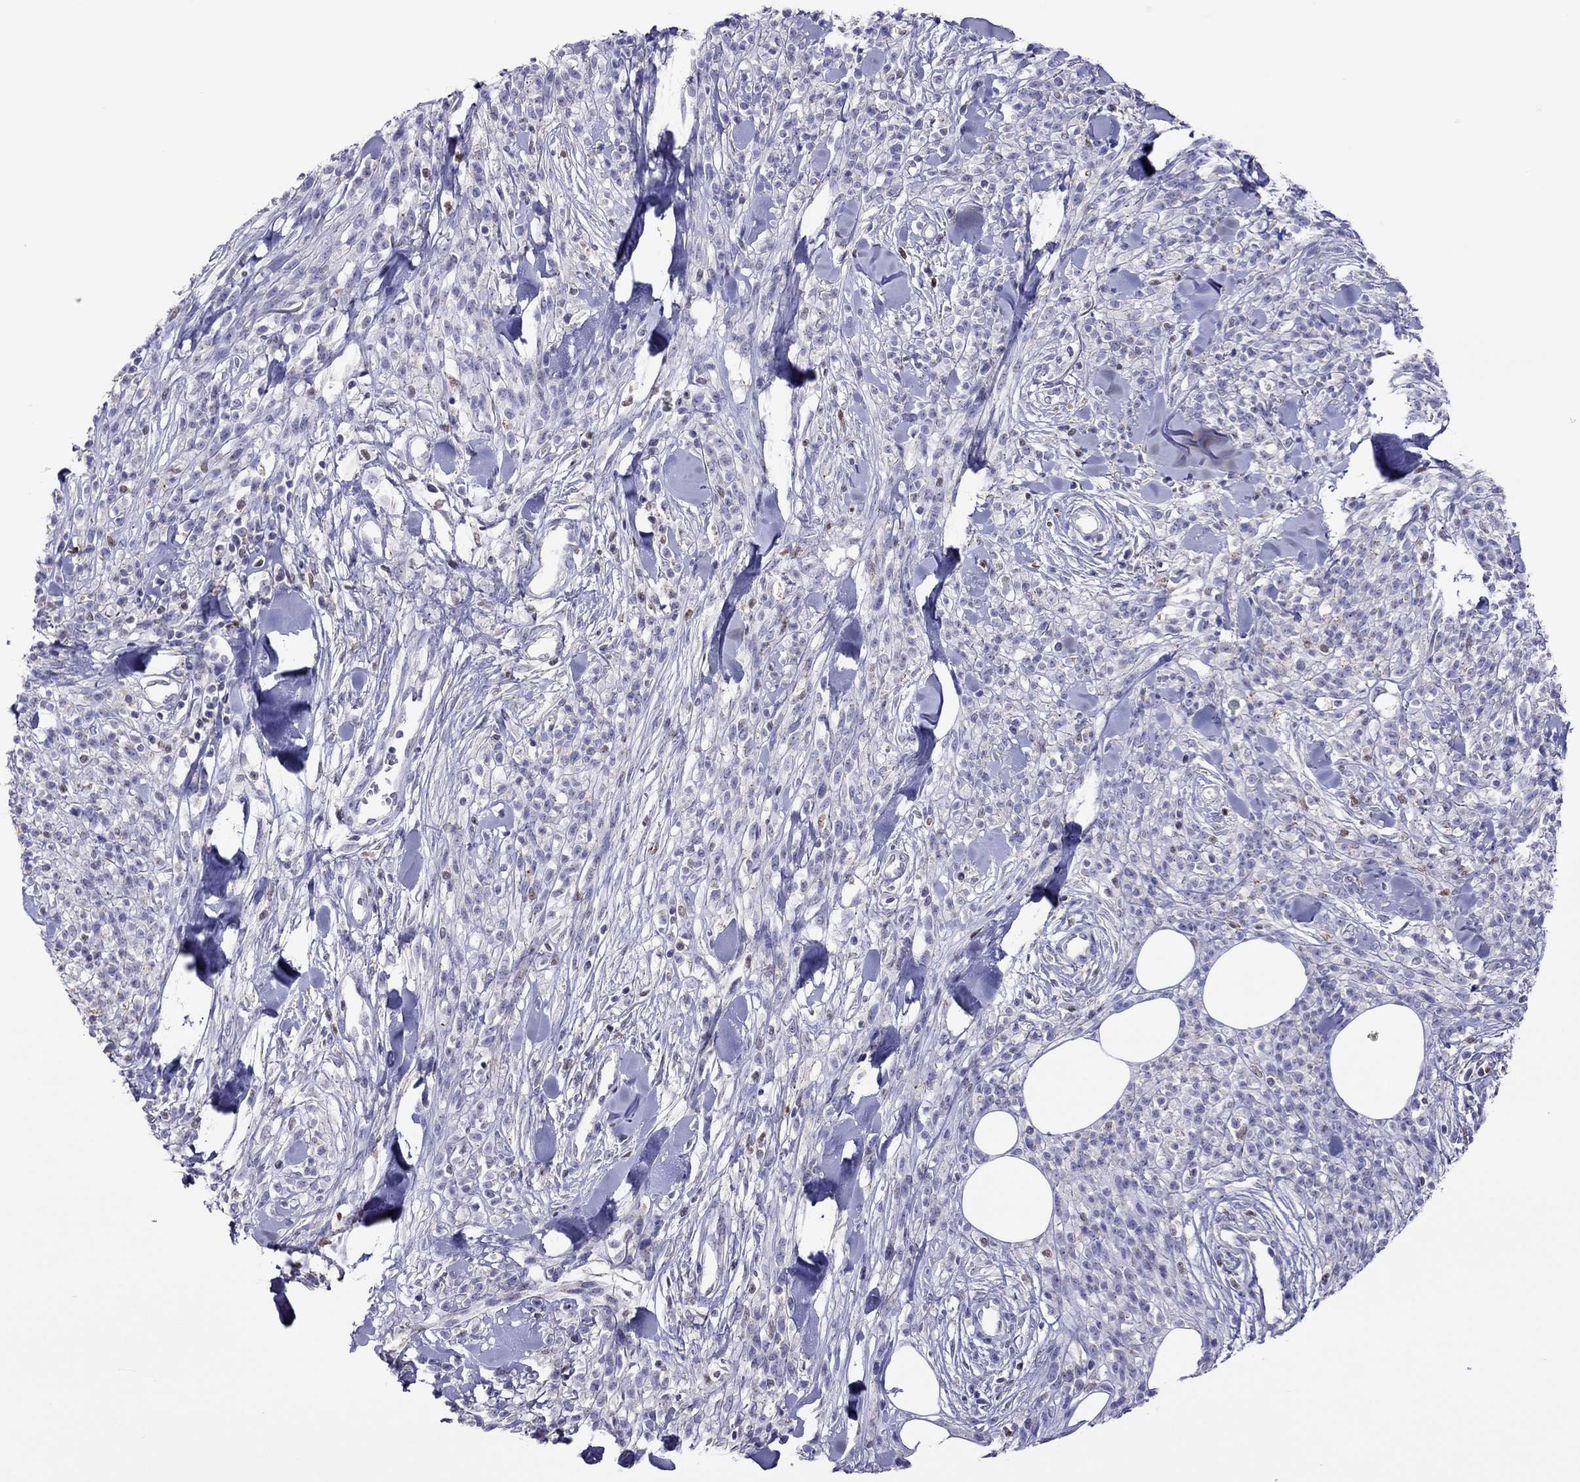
{"staining": {"intensity": "negative", "quantity": "none", "location": "none"}, "tissue": "melanoma", "cell_type": "Tumor cells", "image_type": "cancer", "snomed": [{"axis": "morphology", "description": "Malignant melanoma, NOS"}, {"axis": "topography", "description": "Skin"}, {"axis": "topography", "description": "Skin of trunk"}], "caption": "Tumor cells show no significant protein staining in malignant melanoma. The staining is performed using DAB brown chromogen with nuclei counter-stained in using hematoxylin.", "gene": "MPZ", "patient": {"sex": "male", "age": 74}}